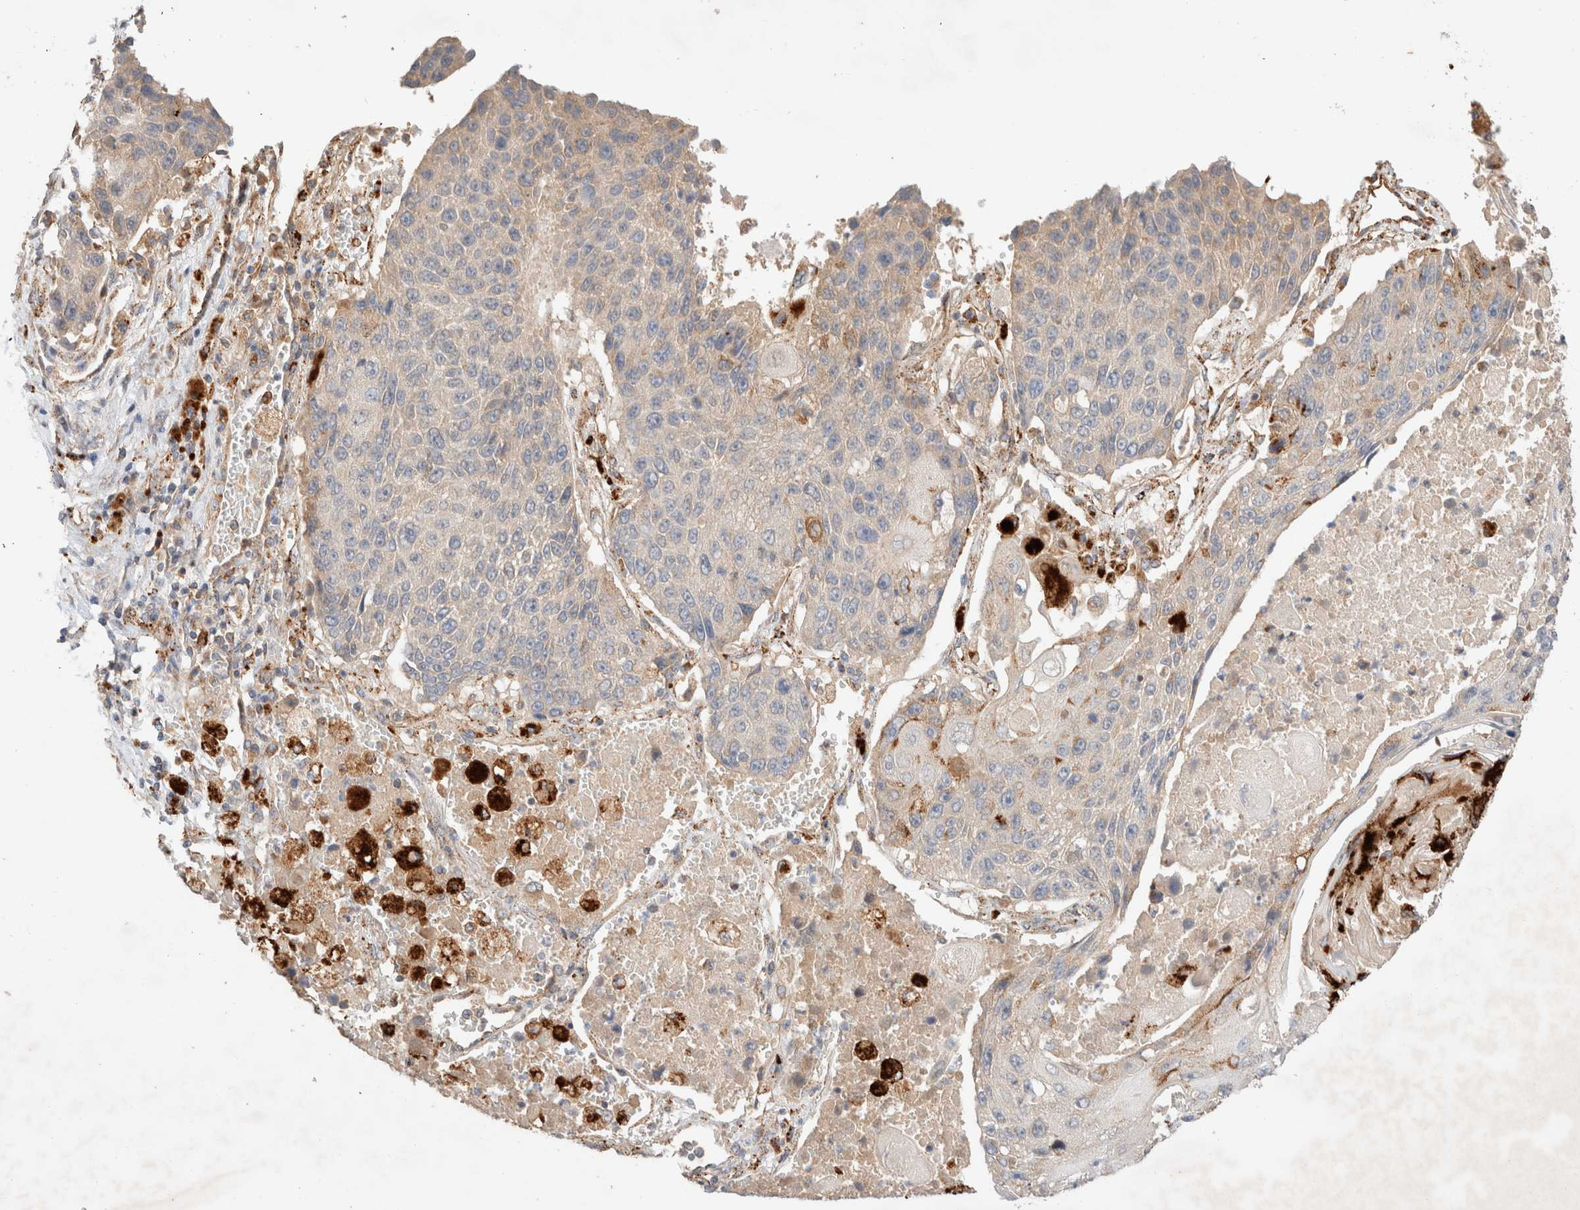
{"staining": {"intensity": "weak", "quantity": "<25%", "location": "cytoplasmic/membranous"}, "tissue": "lung cancer", "cell_type": "Tumor cells", "image_type": "cancer", "snomed": [{"axis": "morphology", "description": "Squamous cell carcinoma, NOS"}, {"axis": "topography", "description": "Lung"}], "caption": "There is no significant expression in tumor cells of lung cancer (squamous cell carcinoma).", "gene": "RABEPK", "patient": {"sex": "male", "age": 61}}